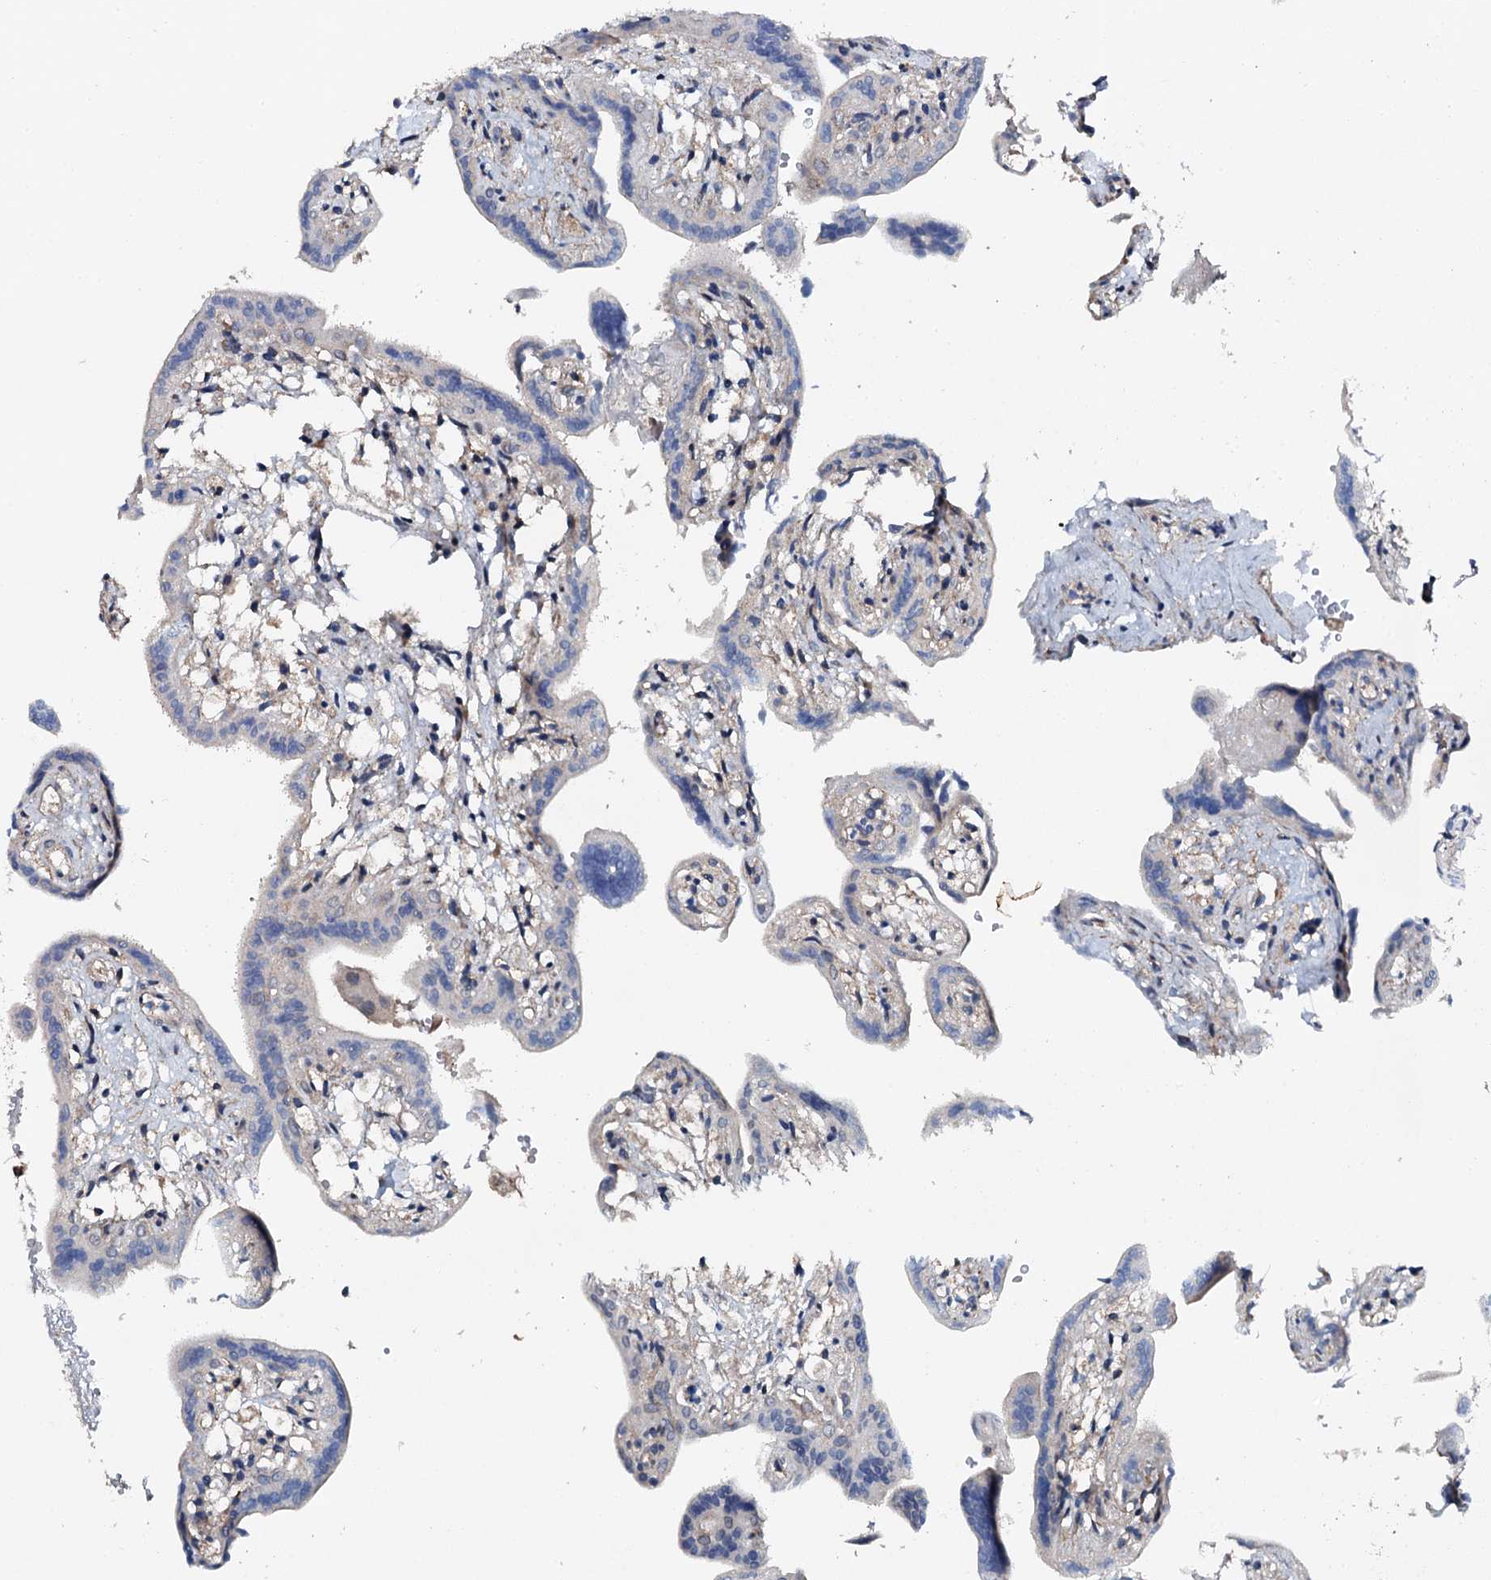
{"staining": {"intensity": "weak", "quantity": ">75%", "location": "cytoplasmic/membranous"}, "tissue": "placenta", "cell_type": "Decidual cells", "image_type": "normal", "snomed": [{"axis": "morphology", "description": "Normal tissue, NOS"}, {"axis": "topography", "description": "Placenta"}], "caption": "Immunohistochemical staining of unremarkable placenta exhibits weak cytoplasmic/membranous protein expression in approximately >75% of decidual cells. (DAB (3,3'-diaminobenzidine) IHC with brightfield microscopy, high magnification).", "gene": "FLYWCH1", "patient": {"sex": "female", "age": 37}}